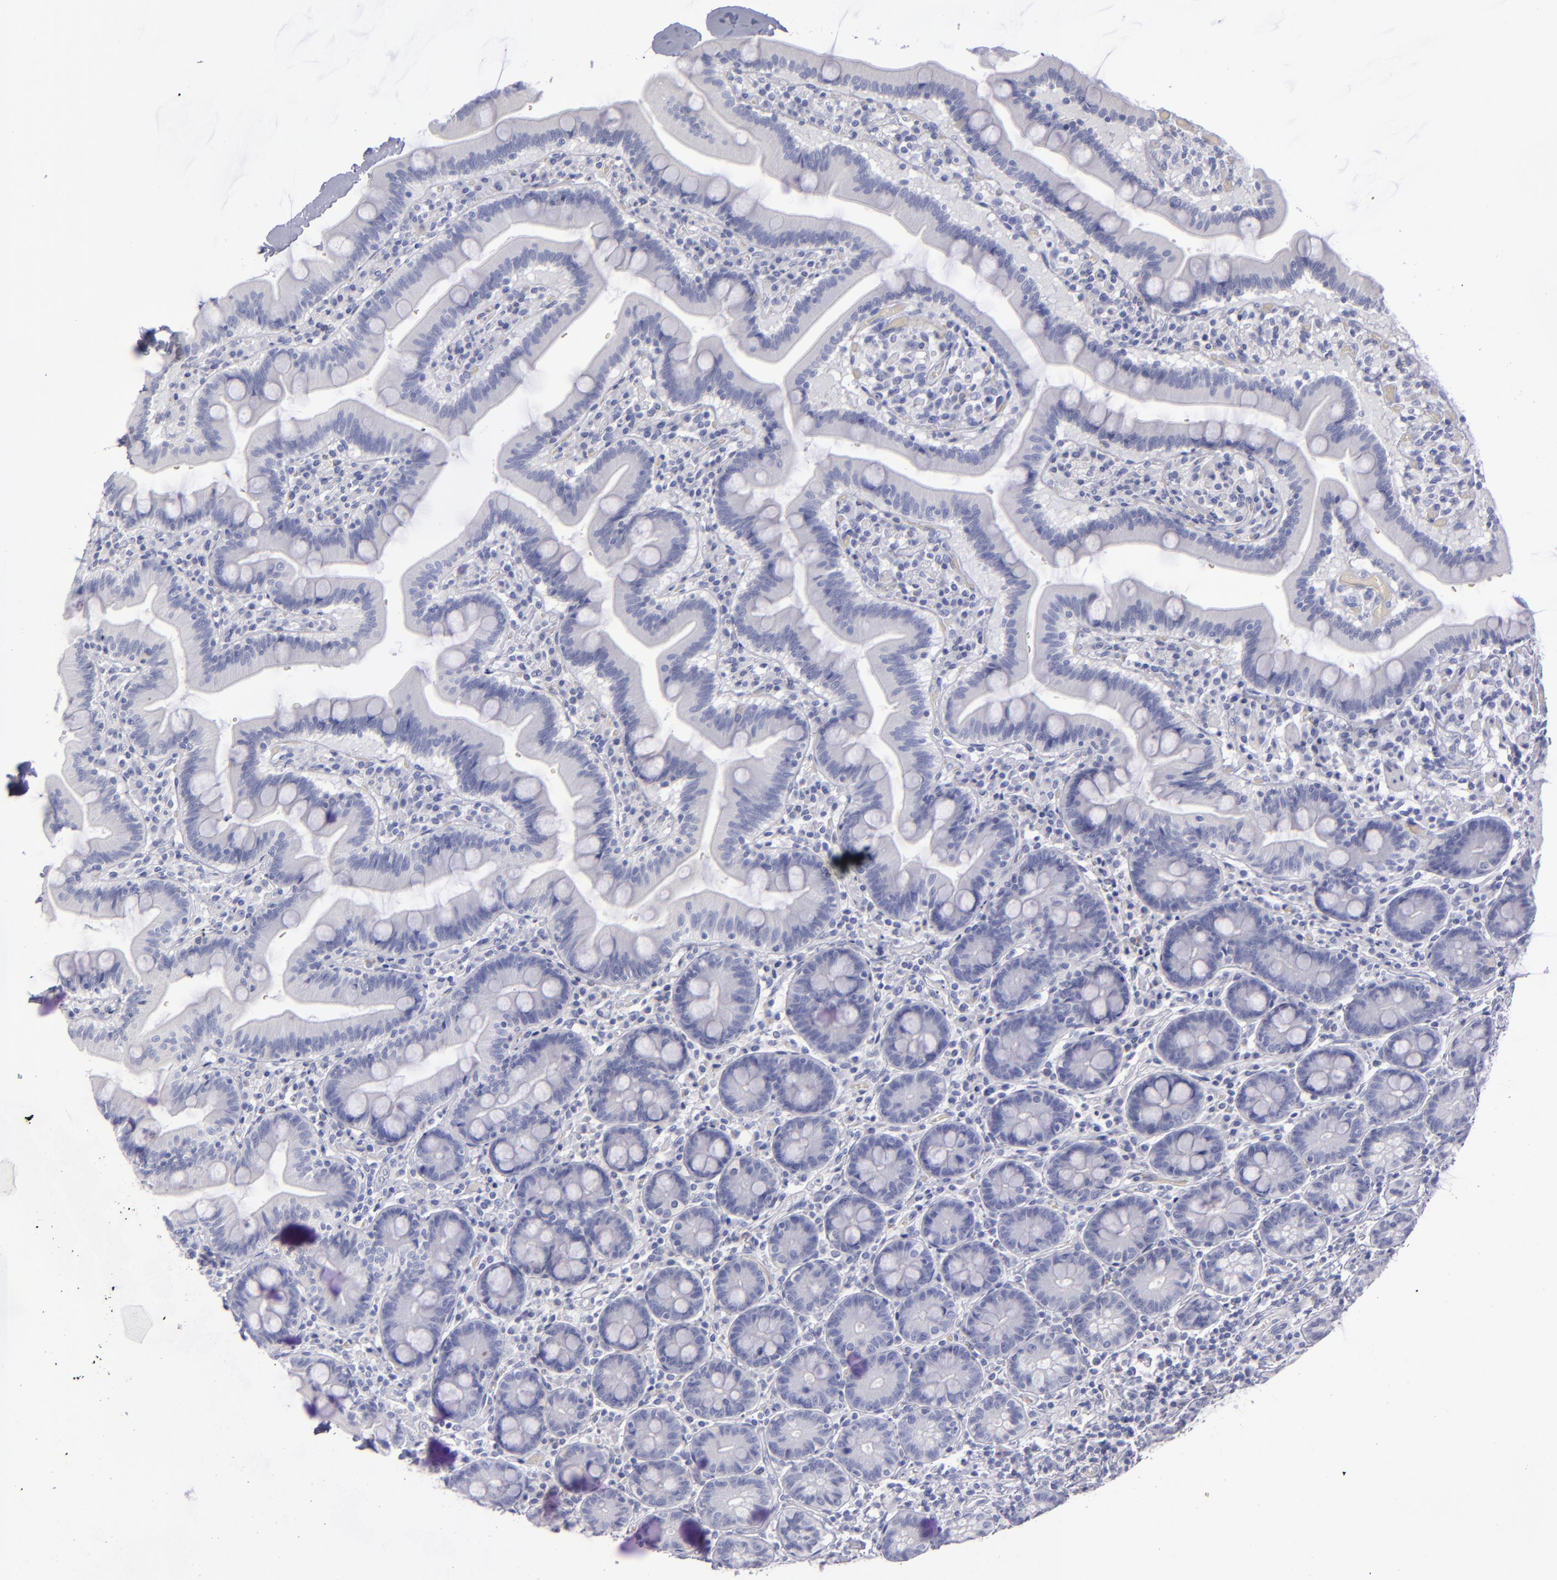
{"staining": {"intensity": "negative", "quantity": "none", "location": "none"}, "tissue": "duodenum", "cell_type": "Glandular cells", "image_type": "normal", "snomed": [{"axis": "morphology", "description": "Normal tissue, NOS"}, {"axis": "topography", "description": "Duodenum"}], "caption": "Image shows no protein staining in glandular cells of unremarkable duodenum.", "gene": "CD22", "patient": {"sex": "male", "age": 66}}